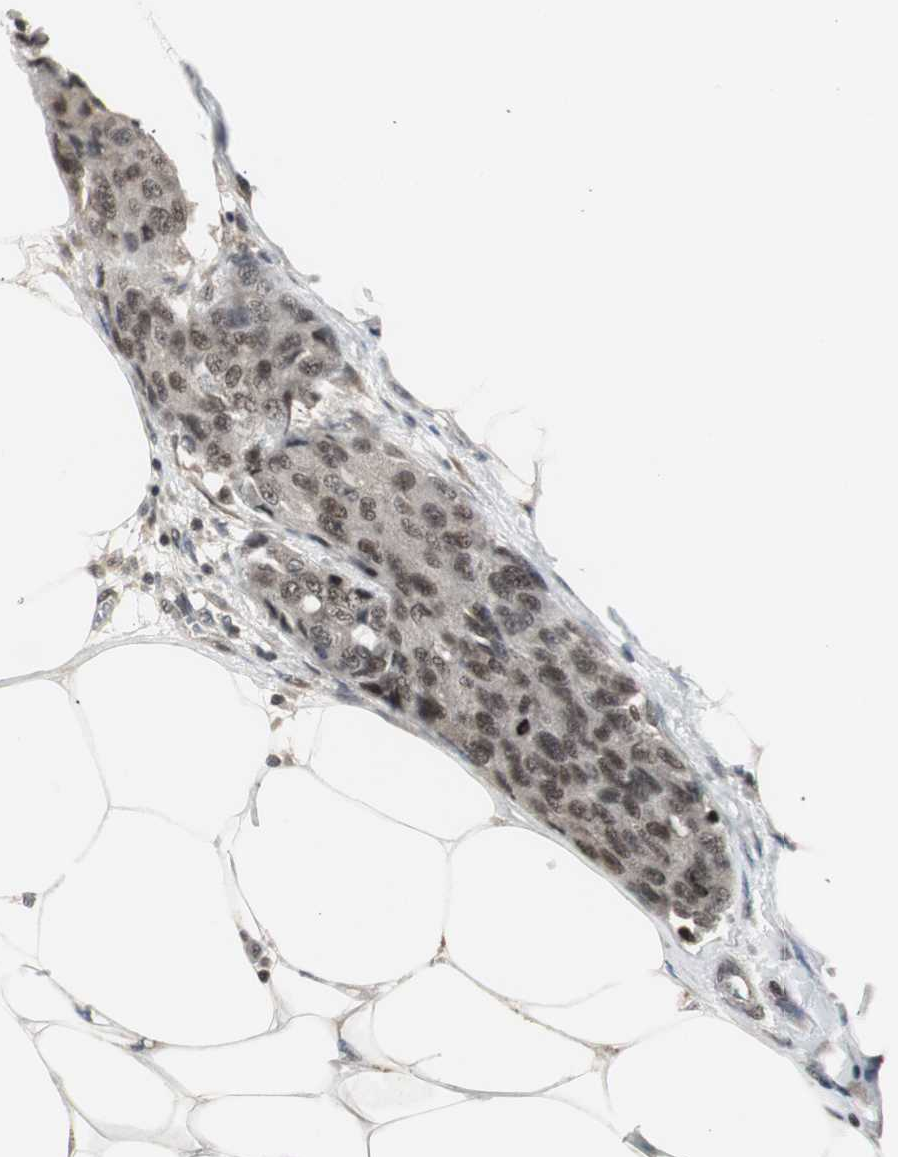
{"staining": {"intensity": "weak", "quantity": ">75%", "location": "cytoplasmic/membranous,nuclear"}, "tissue": "breast cancer", "cell_type": "Tumor cells", "image_type": "cancer", "snomed": [{"axis": "morphology", "description": "Duct carcinoma"}, {"axis": "topography", "description": "Breast"}], "caption": "About >75% of tumor cells in human invasive ductal carcinoma (breast) show weak cytoplasmic/membranous and nuclear protein expression as visualized by brown immunohistochemical staining.", "gene": "MPG", "patient": {"sex": "female", "age": 80}}